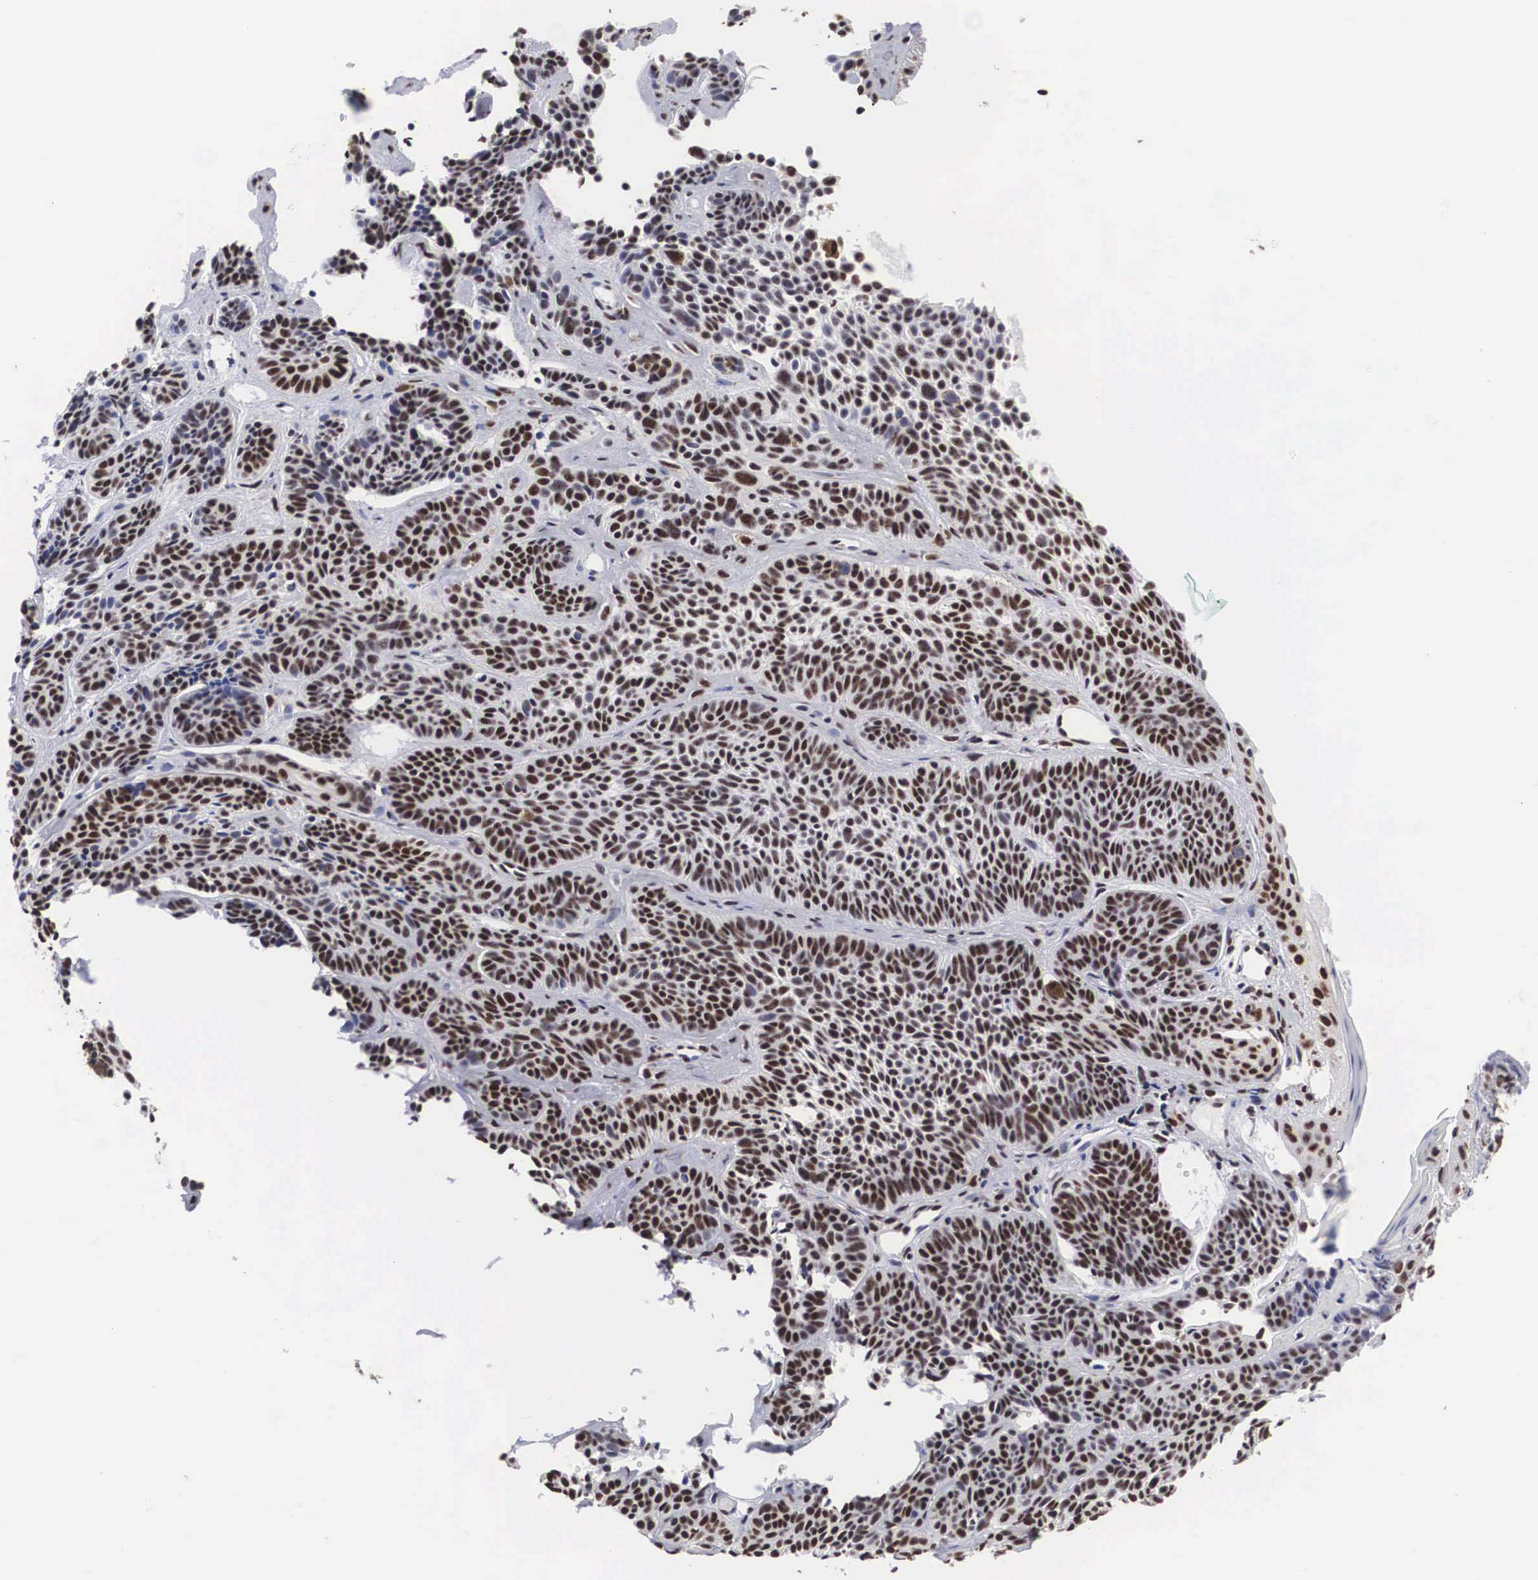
{"staining": {"intensity": "strong", "quantity": ">75%", "location": "nuclear"}, "tissue": "skin cancer", "cell_type": "Tumor cells", "image_type": "cancer", "snomed": [{"axis": "morphology", "description": "Basal cell carcinoma"}, {"axis": "topography", "description": "Skin"}], "caption": "Immunohistochemical staining of human basal cell carcinoma (skin) displays strong nuclear protein expression in about >75% of tumor cells.", "gene": "ACIN1", "patient": {"sex": "female", "age": 62}}